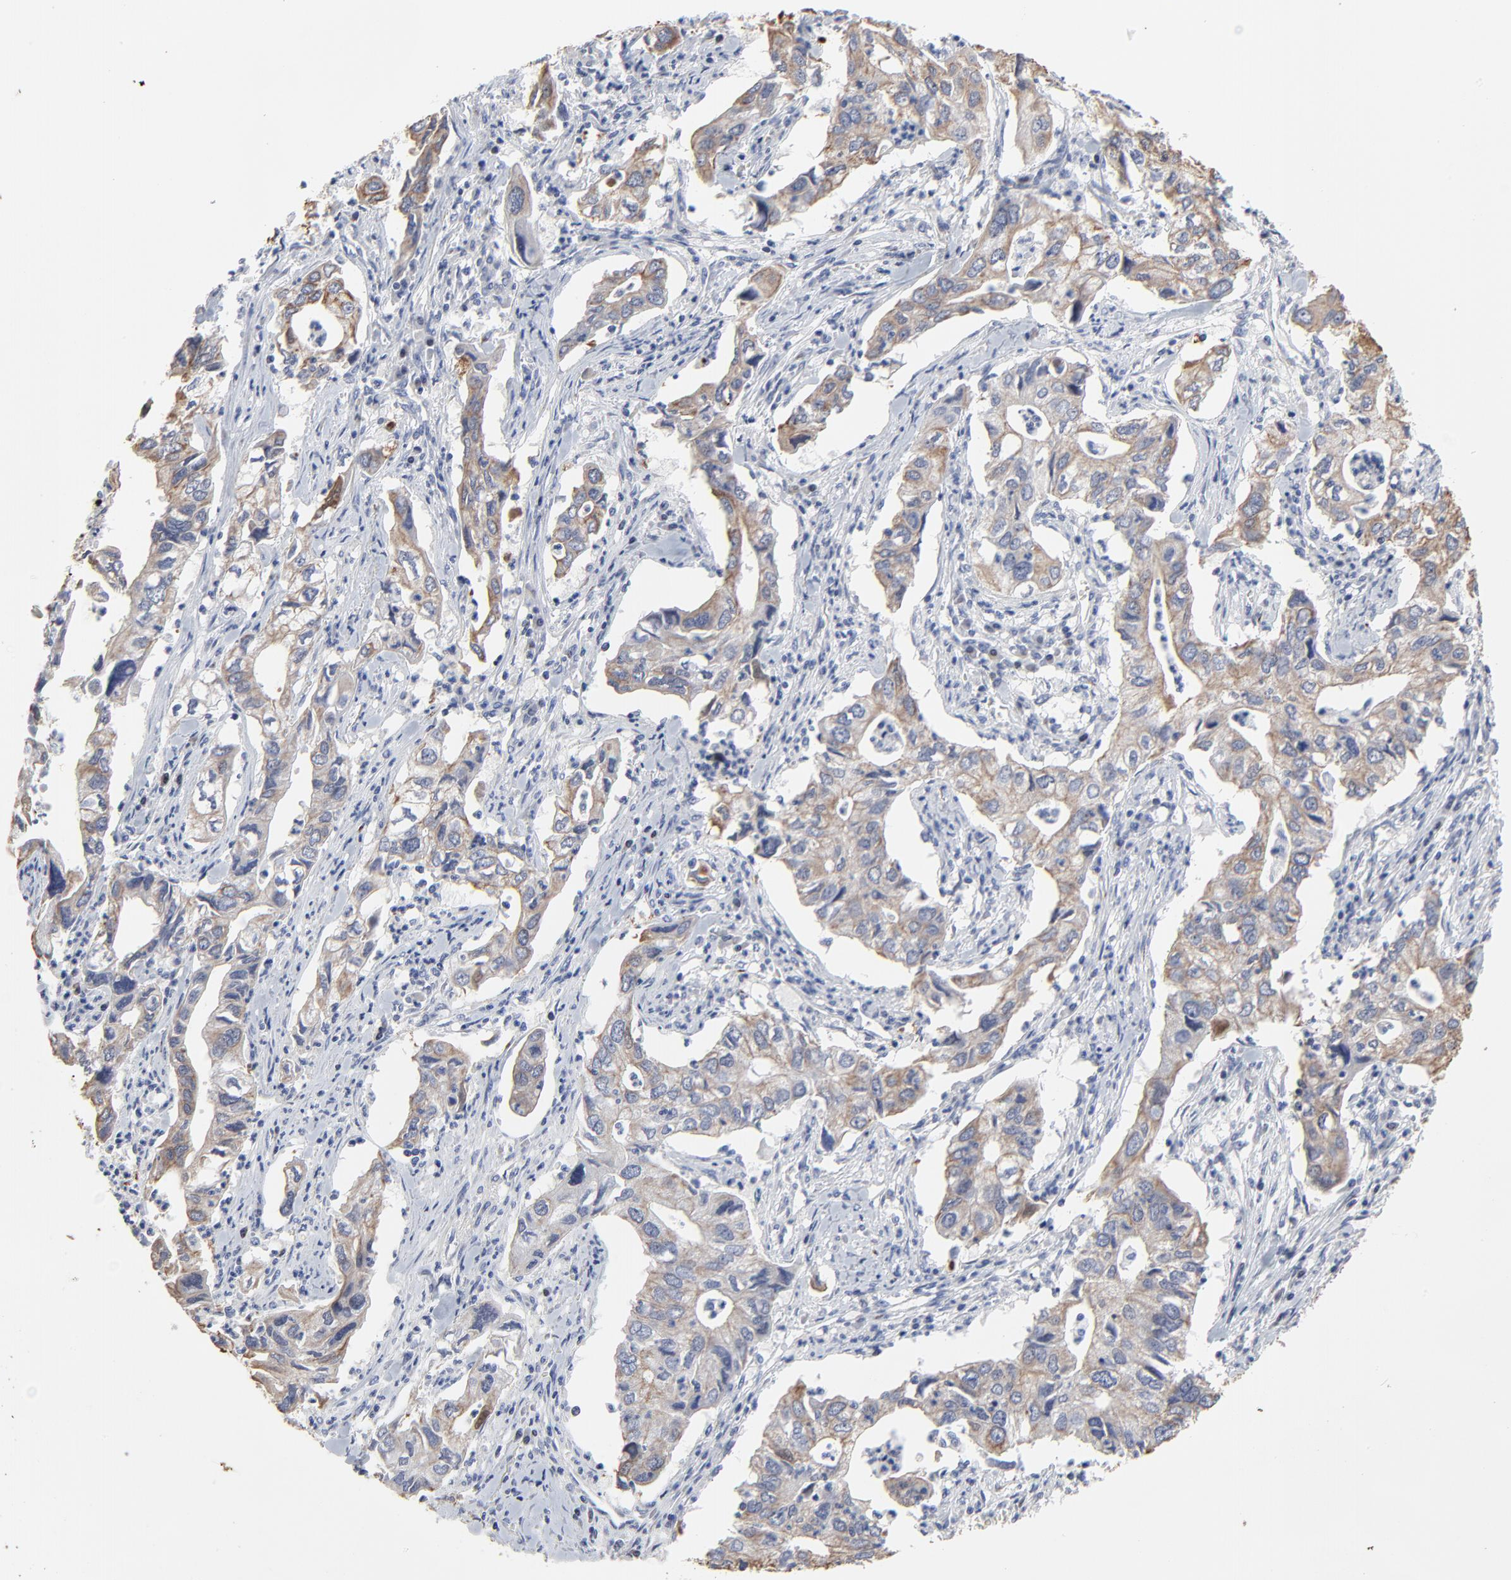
{"staining": {"intensity": "weak", "quantity": ">75%", "location": "cytoplasmic/membranous"}, "tissue": "lung cancer", "cell_type": "Tumor cells", "image_type": "cancer", "snomed": [{"axis": "morphology", "description": "Adenocarcinoma, NOS"}, {"axis": "topography", "description": "Lung"}], "caption": "DAB immunohistochemical staining of human adenocarcinoma (lung) demonstrates weak cytoplasmic/membranous protein expression in about >75% of tumor cells.", "gene": "LNX1", "patient": {"sex": "male", "age": 48}}